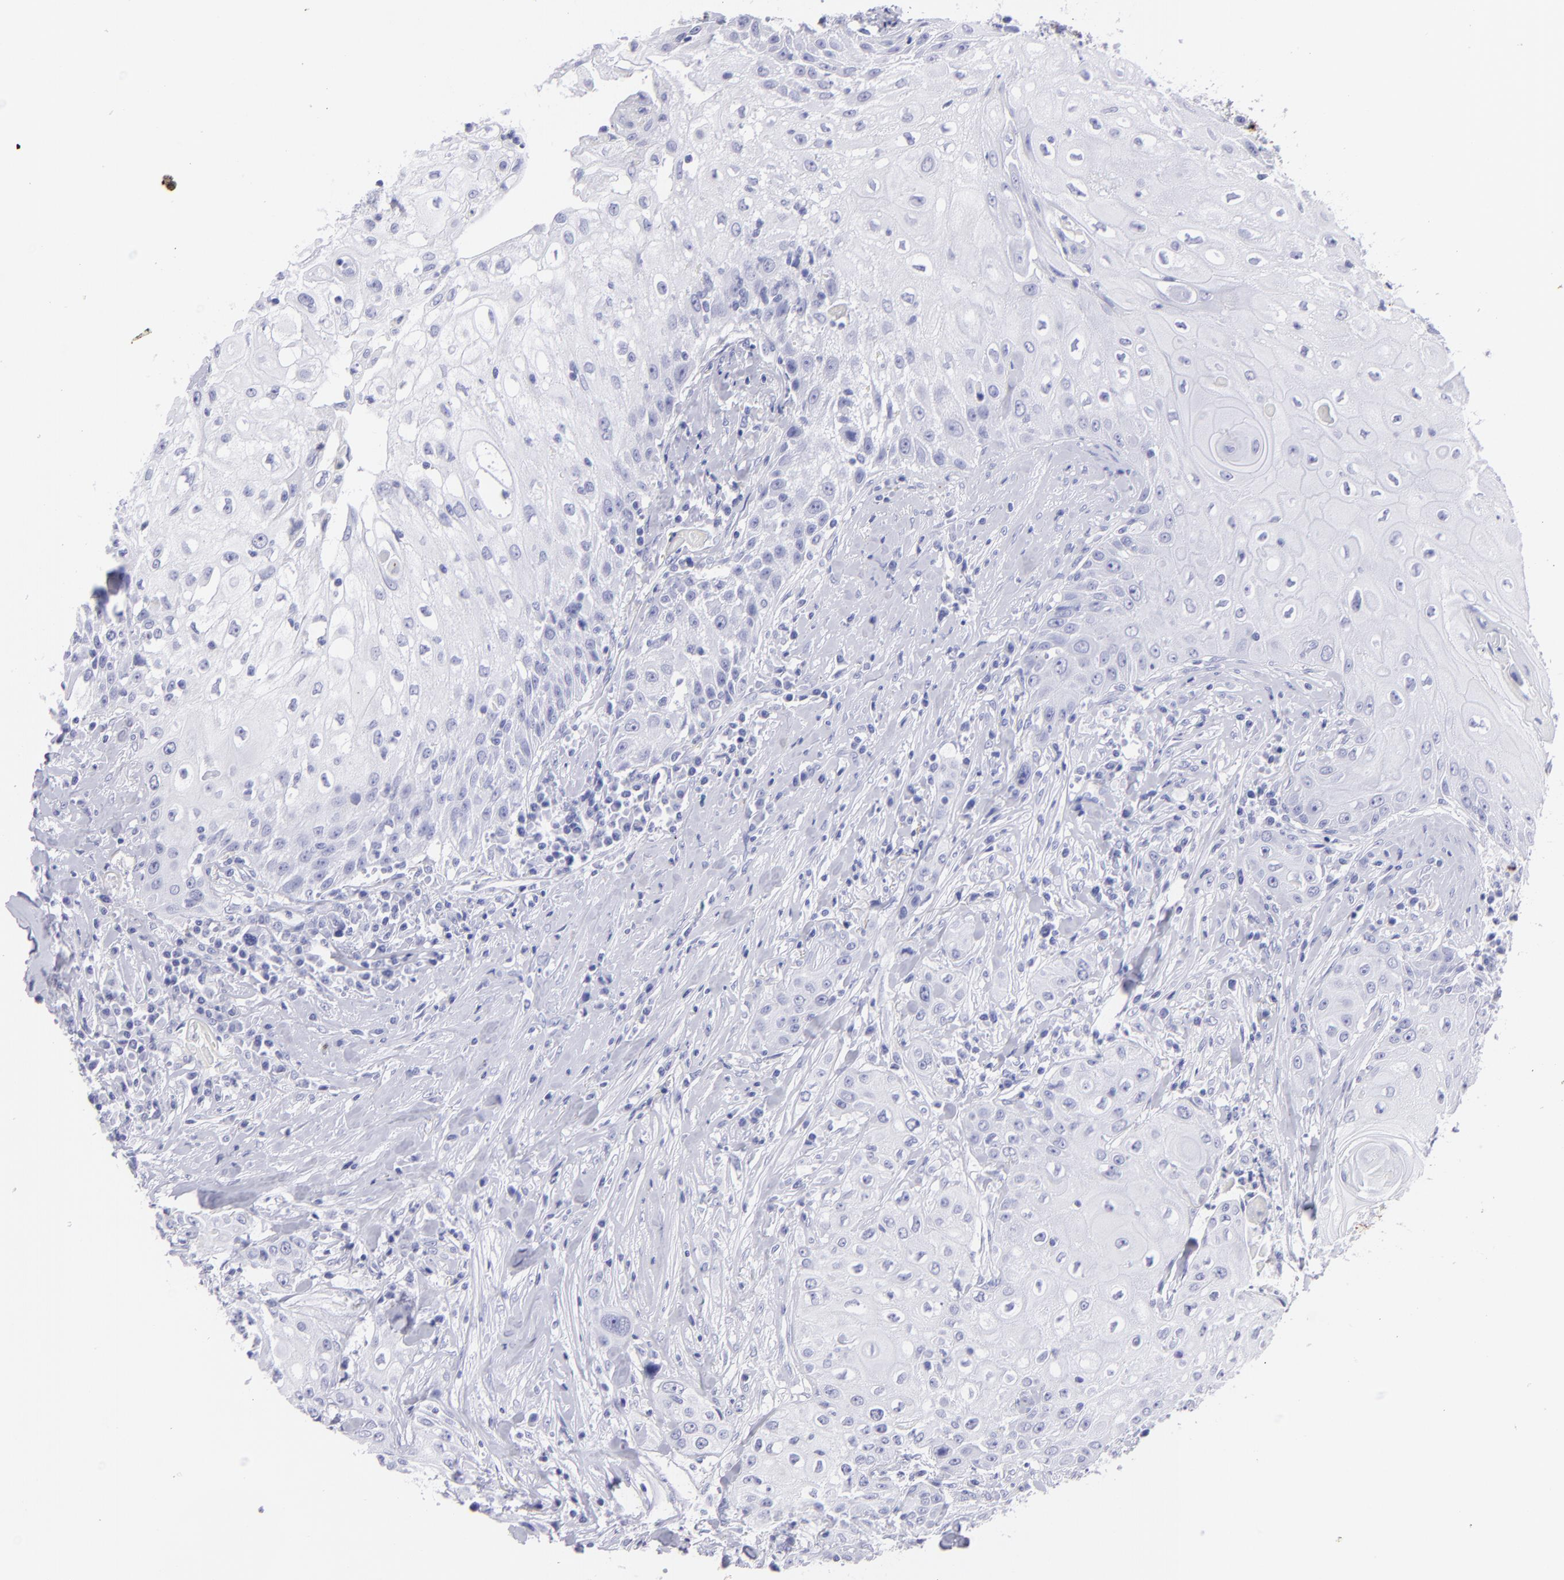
{"staining": {"intensity": "negative", "quantity": "none", "location": "none"}, "tissue": "head and neck cancer", "cell_type": "Tumor cells", "image_type": "cancer", "snomed": [{"axis": "morphology", "description": "Squamous cell carcinoma, NOS"}, {"axis": "topography", "description": "Oral tissue"}, {"axis": "topography", "description": "Head-Neck"}], "caption": "High power microscopy photomicrograph of an IHC photomicrograph of head and neck cancer, revealing no significant positivity in tumor cells.", "gene": "PIP", "patient": {"sex": "female", "age": 82}}